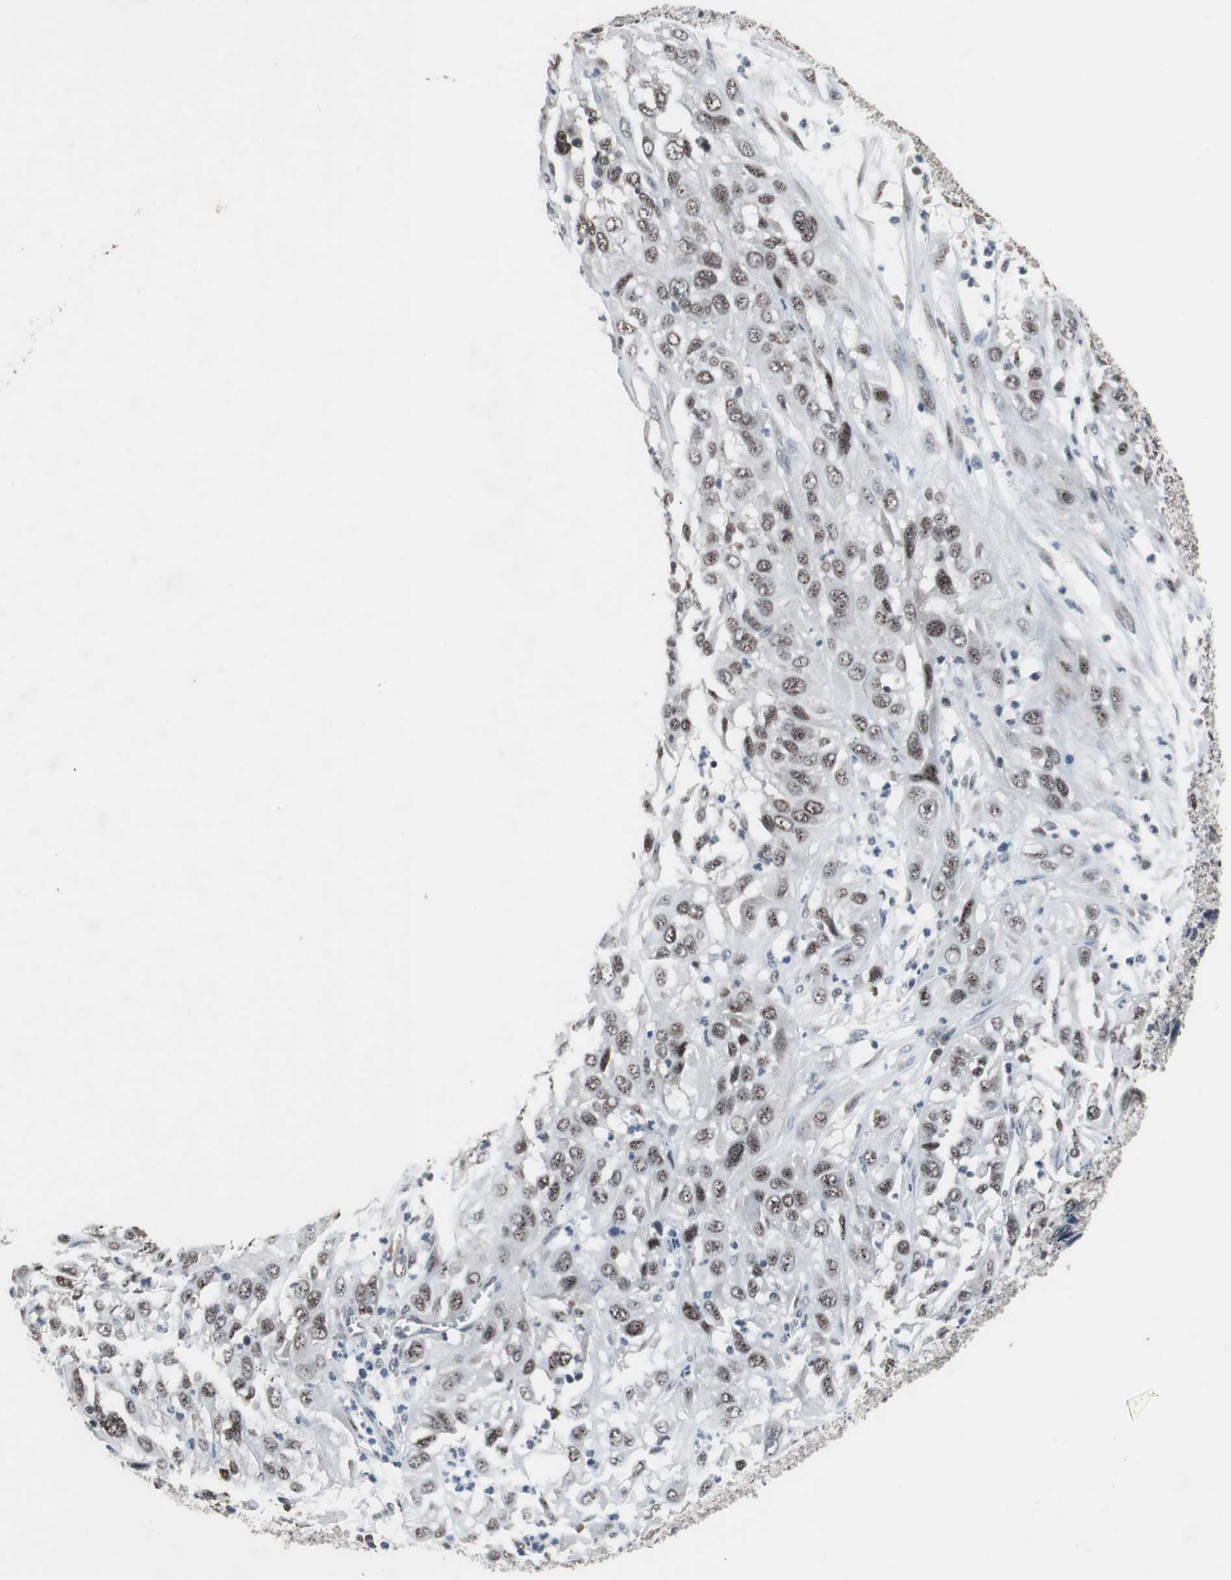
{"staining": {"intensity": "moderate", "quantity": ">75%", "location": "nuclear"}, "tissue": "cervical cancer", "cell_type": "Tumor cells", "image_type": "cancer", "snomed": [{"axis": "morphology", "description": "Squamous cell carcinoma, NOS"}, {"axis": "topography", "description": "Cervix"}], "caption": "Immunohistochemical staining of human cervical squamous cell carcinoma shows medium levels of moderate nuclear protein positivity in approximately >75% of tumor cells. (brown staining indicates protein expression, while blue staining denotes nuclei).", "gene": "FOXP4", "patient": {"sex": "female", "age": 32}}